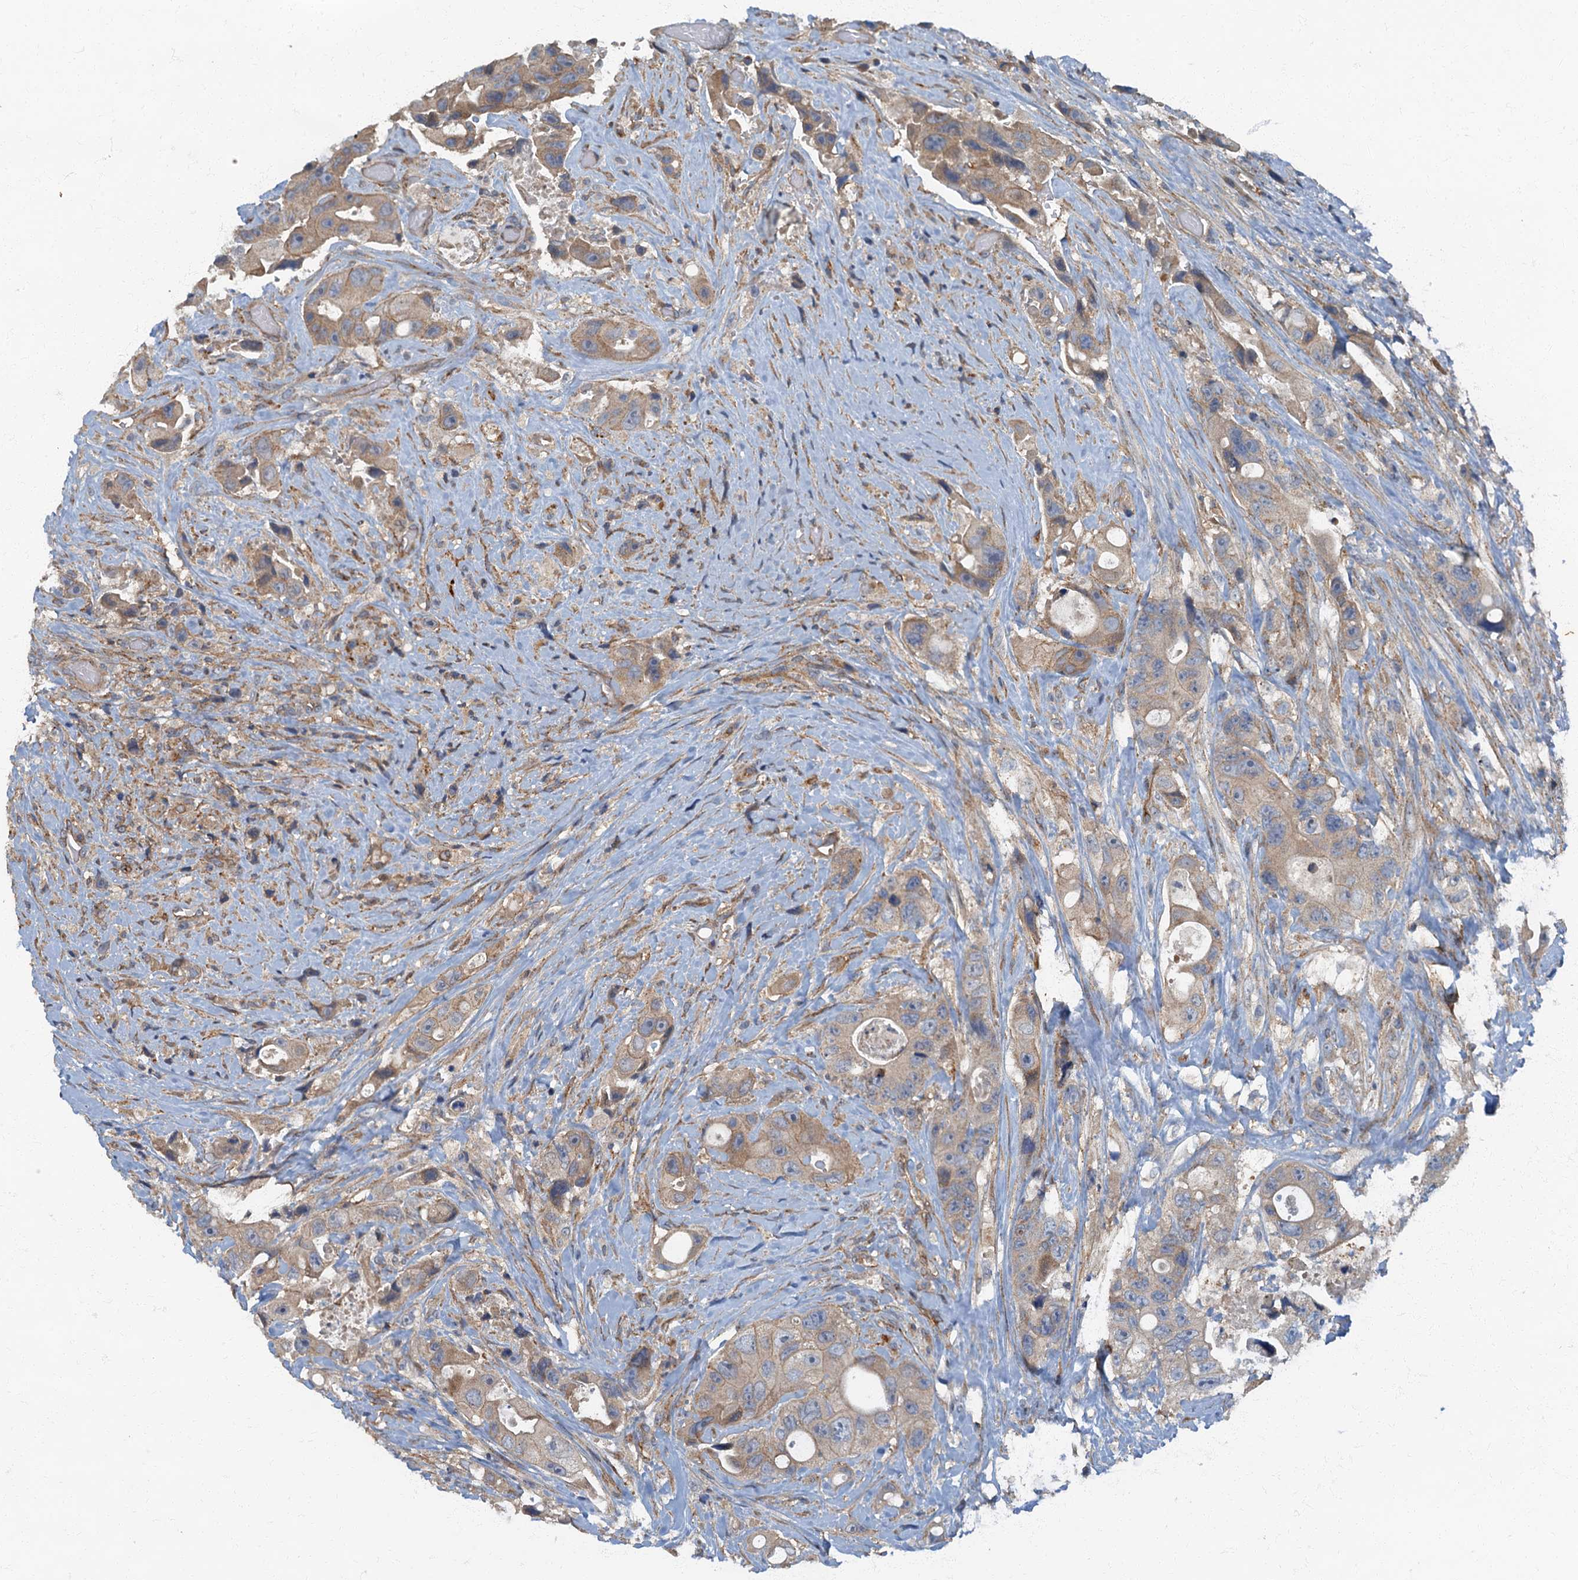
{"staining": {"intensity": "weak", "quantity": "25%-75%", "location": "cytoplasmic/membranous"}, "tissue": "colorectal cancer", "cell_type": "Tumor cells", "image_type": "cancer", "snomed": [{"axis": "morphology", "description": "Adenocarcinoma, NOS"}, {"axis": "topography", "description": "Colon"}], "caption": "Immunohistochemistry (IHC) image of neoplastic tissue: colorectal adenocarcinoma stained using immunohistochemistry demonstrates low levels of weak protein expression localized specifically in the cytoplasmic/membranous of tumor cells, appearing as a cytoplasmic/membranous brown color.", "gene": "ARL11", "patient": {"sex": "female", "age": 46}}